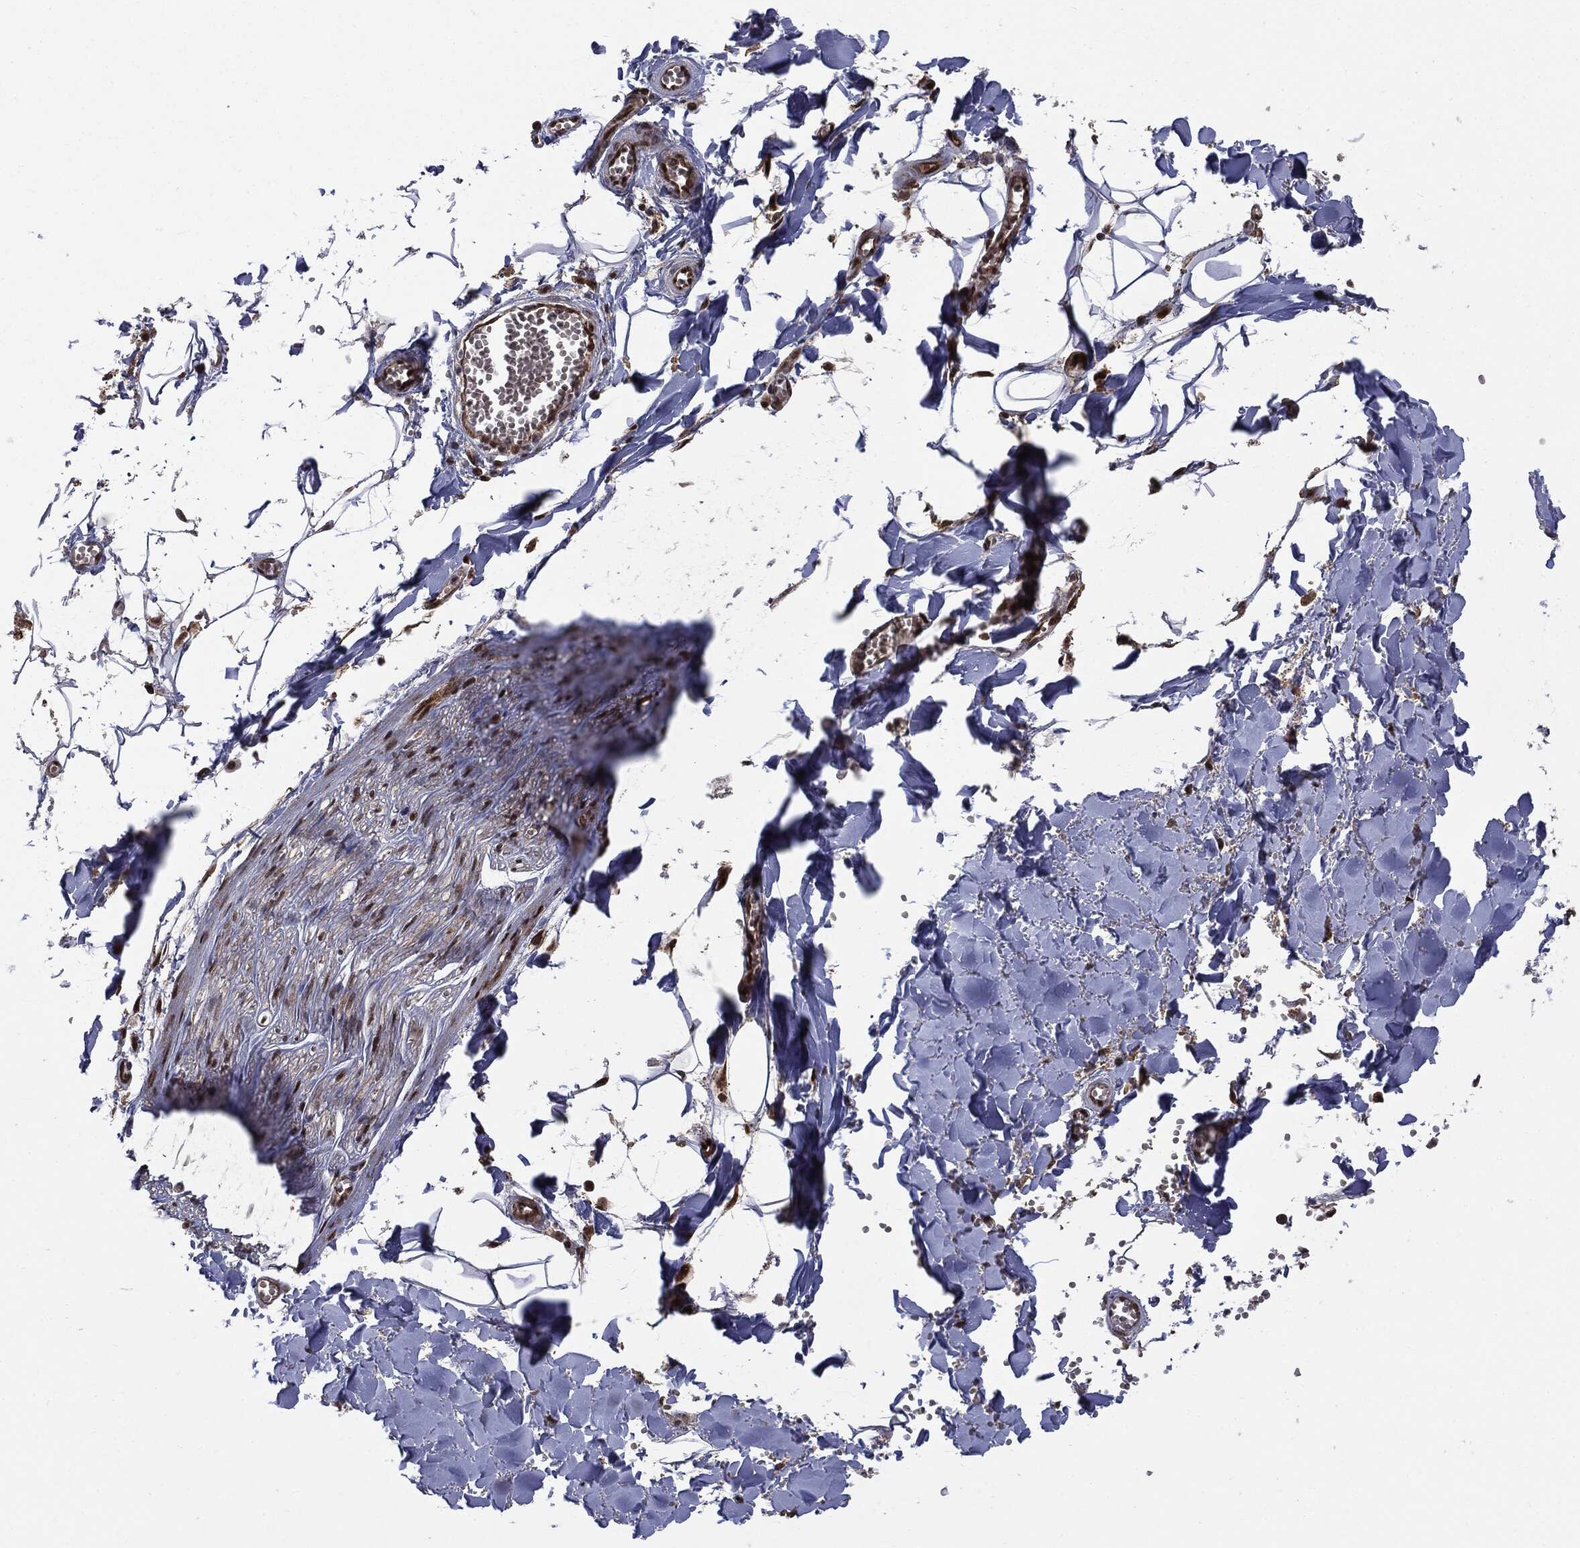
{"staining": {"intensity": "strong", "quantity": "25%-75%", "location": "nuclear"}, "tissue": "soft tissue", "cell_type": "Fibroblasts", "image_type": "normal", "snomed": [{"axis": "morphology", "description": "Normal tissue, NOS"}, {"axis": "morphology", "description": "Squamous cell carcinoma, NOS"}, {"axis": "topography", "description": "Cartilage tissue"}, {"axis": "topography", "description": "Lung"}], "caption": "Protein positivity by immunohistochemistry exhibits strong nuclear positivity in approximately 25%-75% of fibroblasts in normal soft tissue. (DAB IHC with brightfield microscopy, high magnification).", "gene": "PTPA", "patient": {"sex": "male", "age": 66}}